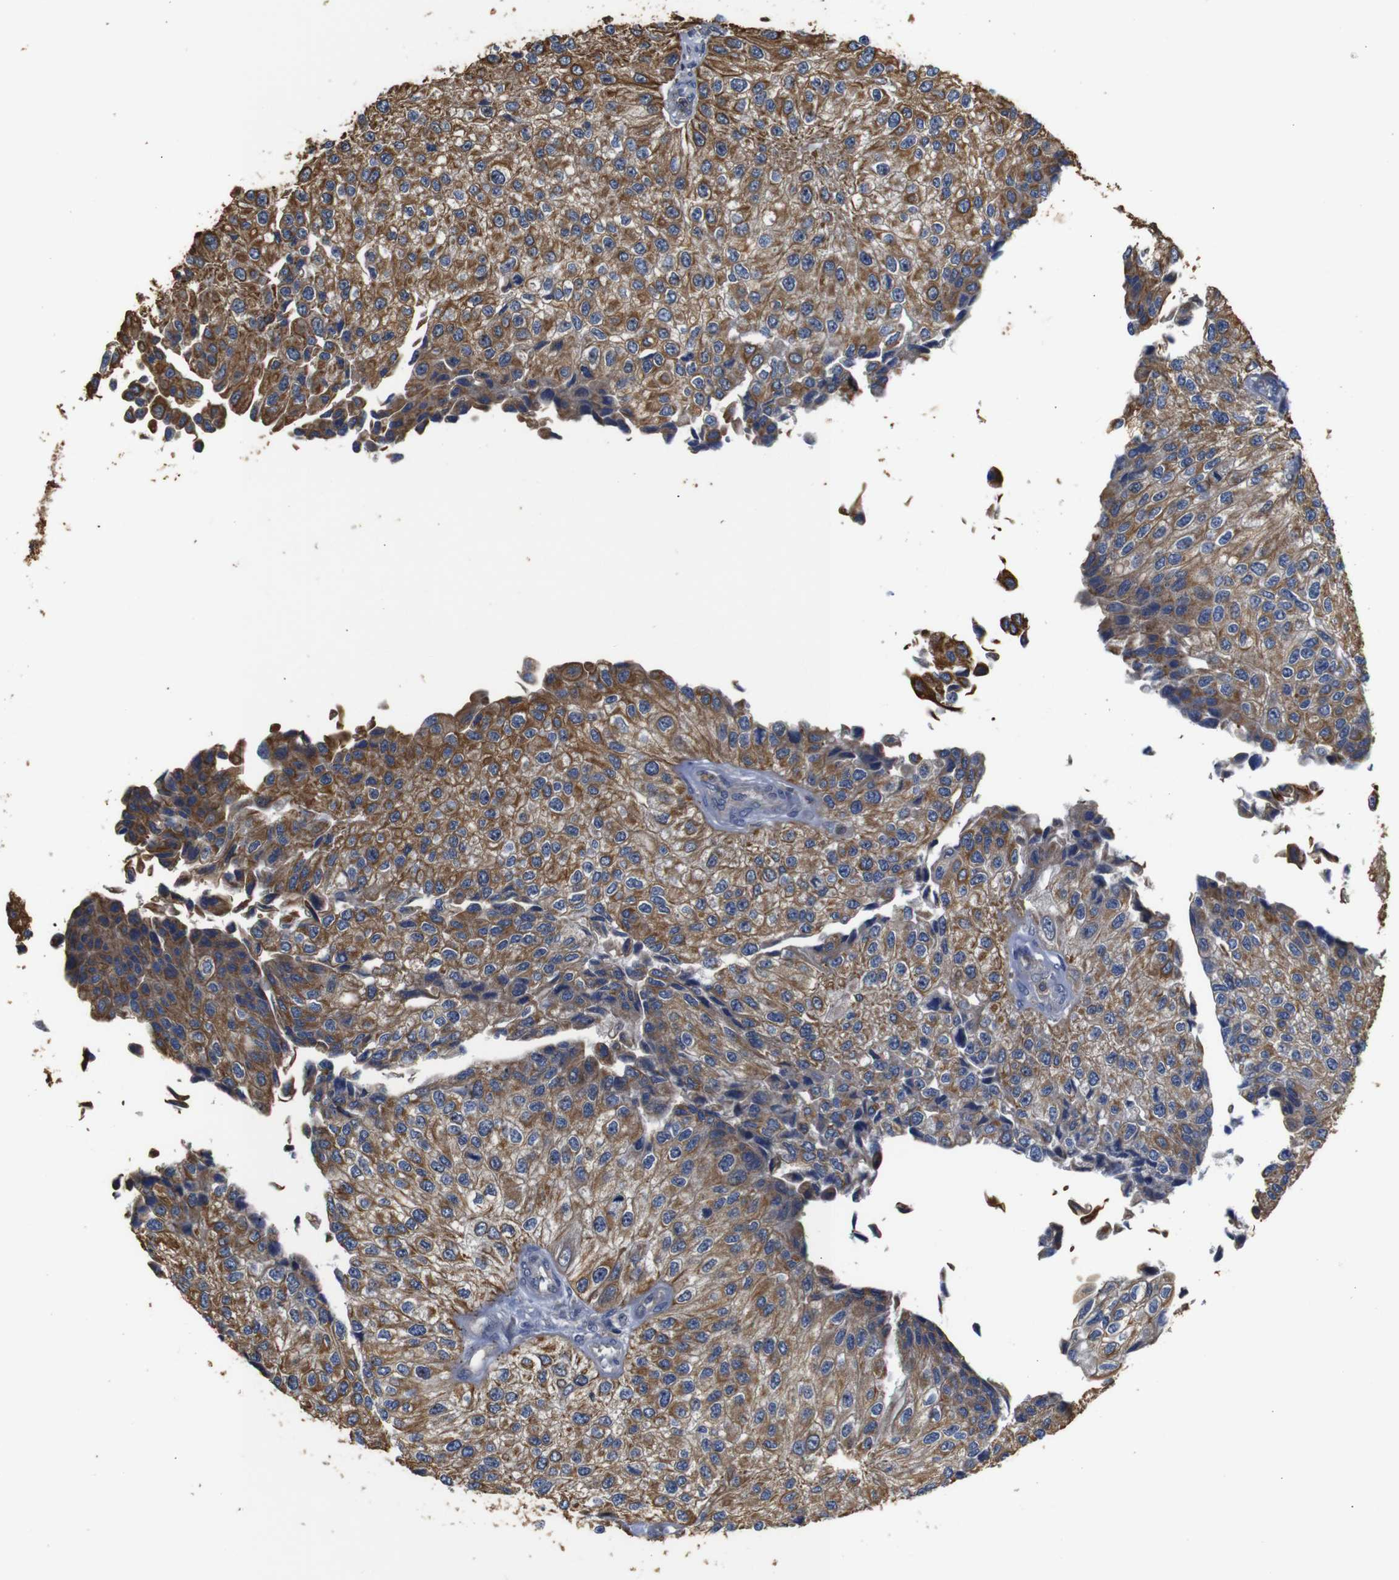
{"staining": {"intensity": "moderate", "quantity": ">75%", "location": "cytoplasmic/membranous"}, "tissue": "urothelial cancer", "cell_type": "Tumor cells", "image_type": "cancer", "snomed": [{"axis": "morphology", "description": "Urothelial carcinoma, High grade"}, {"axis": "topography", "description": "Kidney"}, {"axis": "topography", "description": "Urinary bladder"}], "caption": "Tumor cells reveal medium levels of moderate cytoplasmic/membranous expression in about >75% of cells in urothelial cancer.", "gene": "BRWD3", "patient": {"sex": "male", "age": 77}}